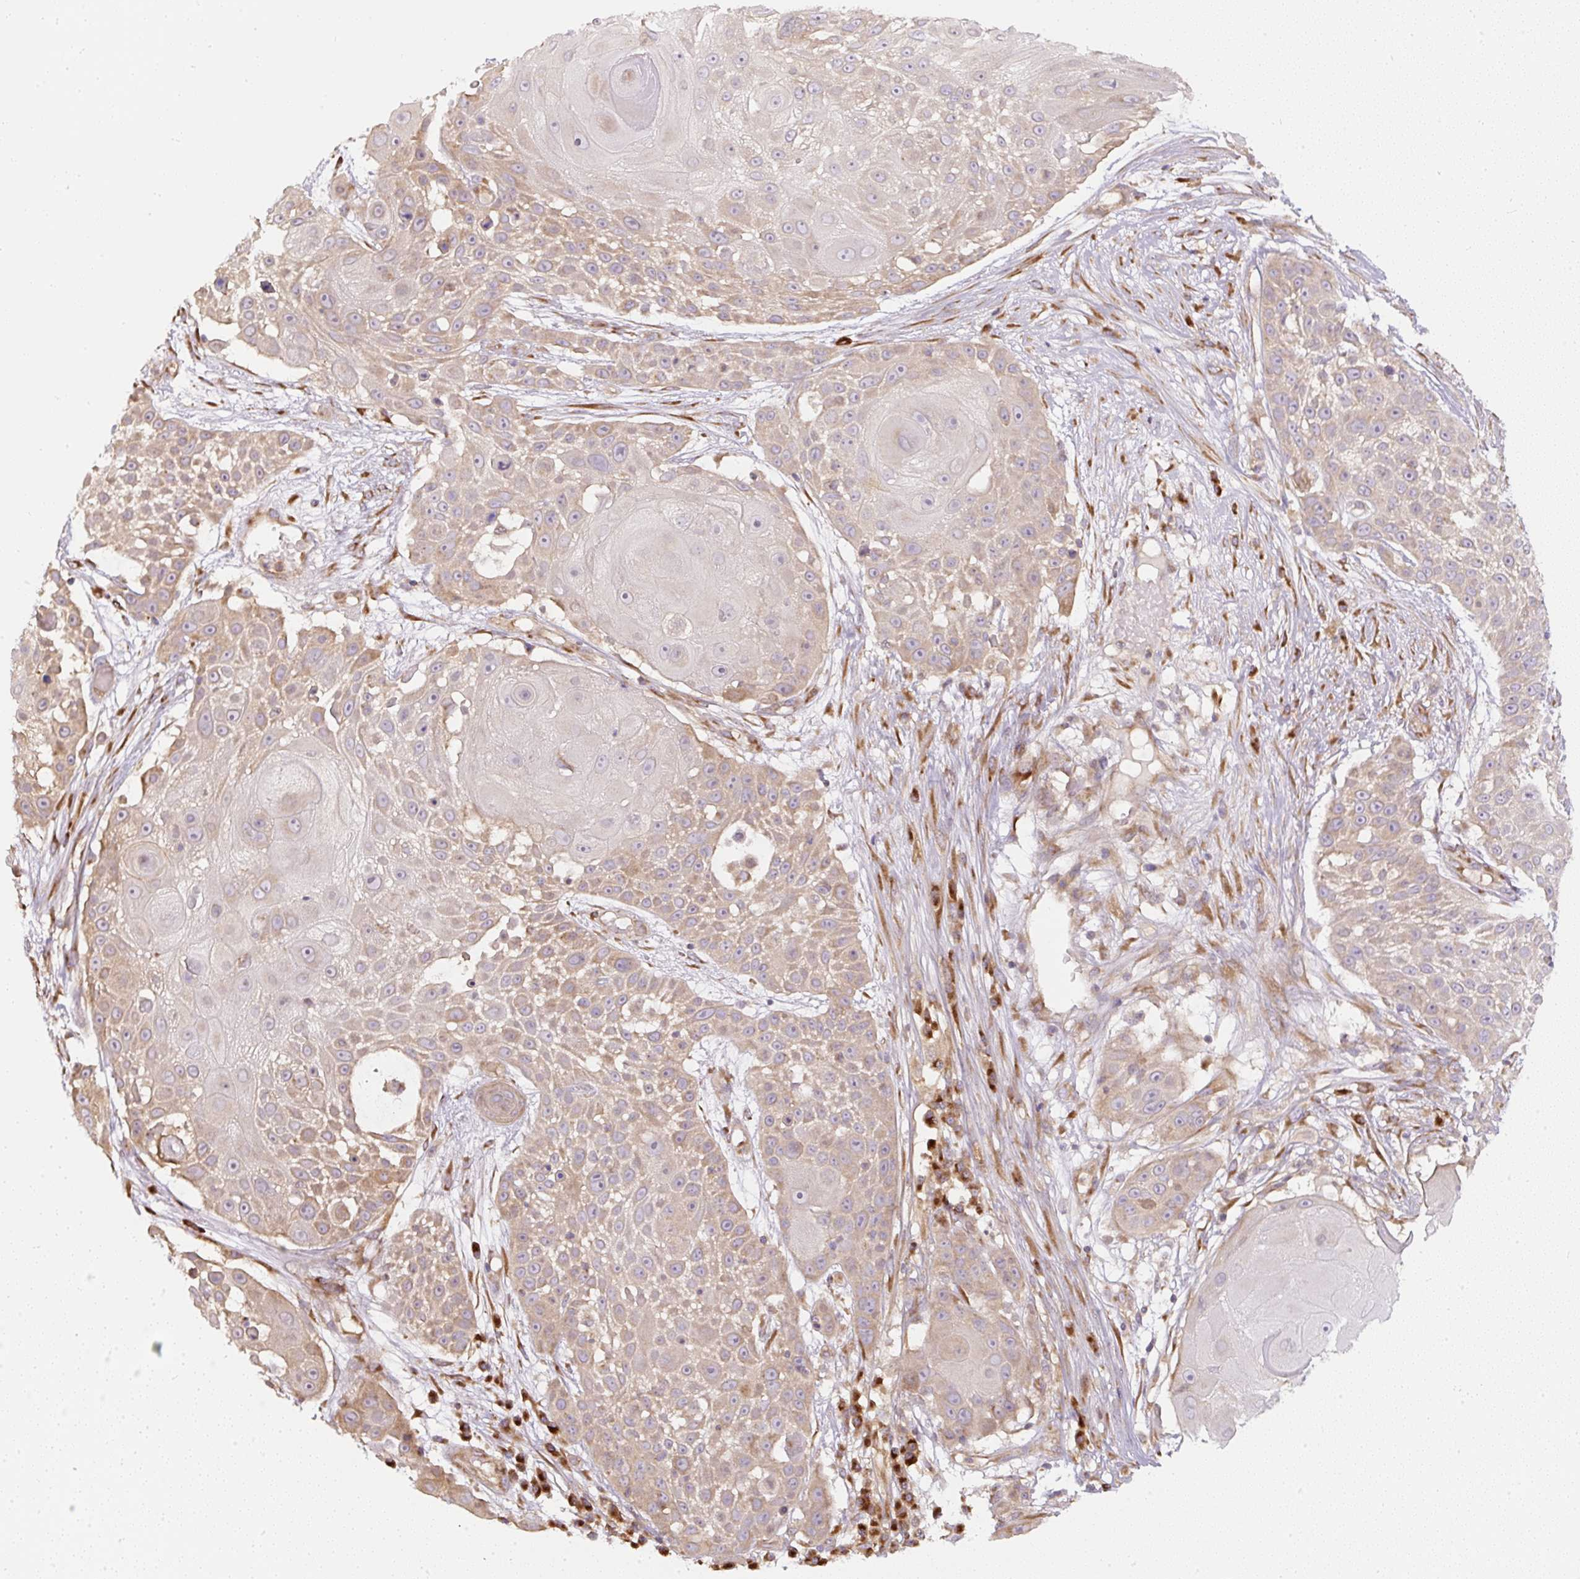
{"staining": {"intensity": "moderate", "quantity": ">75%", "location": "cytoplasmic/membranous"}, "tissue": "skin cancer", "cell_type": "Tumor cells", "image_type": "cancer", "snomed": [{"axis": "morphology", "description": "Squamous cell carcinoma, NOS"}, {"axis": "topography", "description": "Skin"}], "caption": "Skin cancer (squamous cell carcinoma) stained with a protein marker displays moderate staining in tumor cells.", "gene": "MLX", "patient": {"sex": "female", "age": 86}}